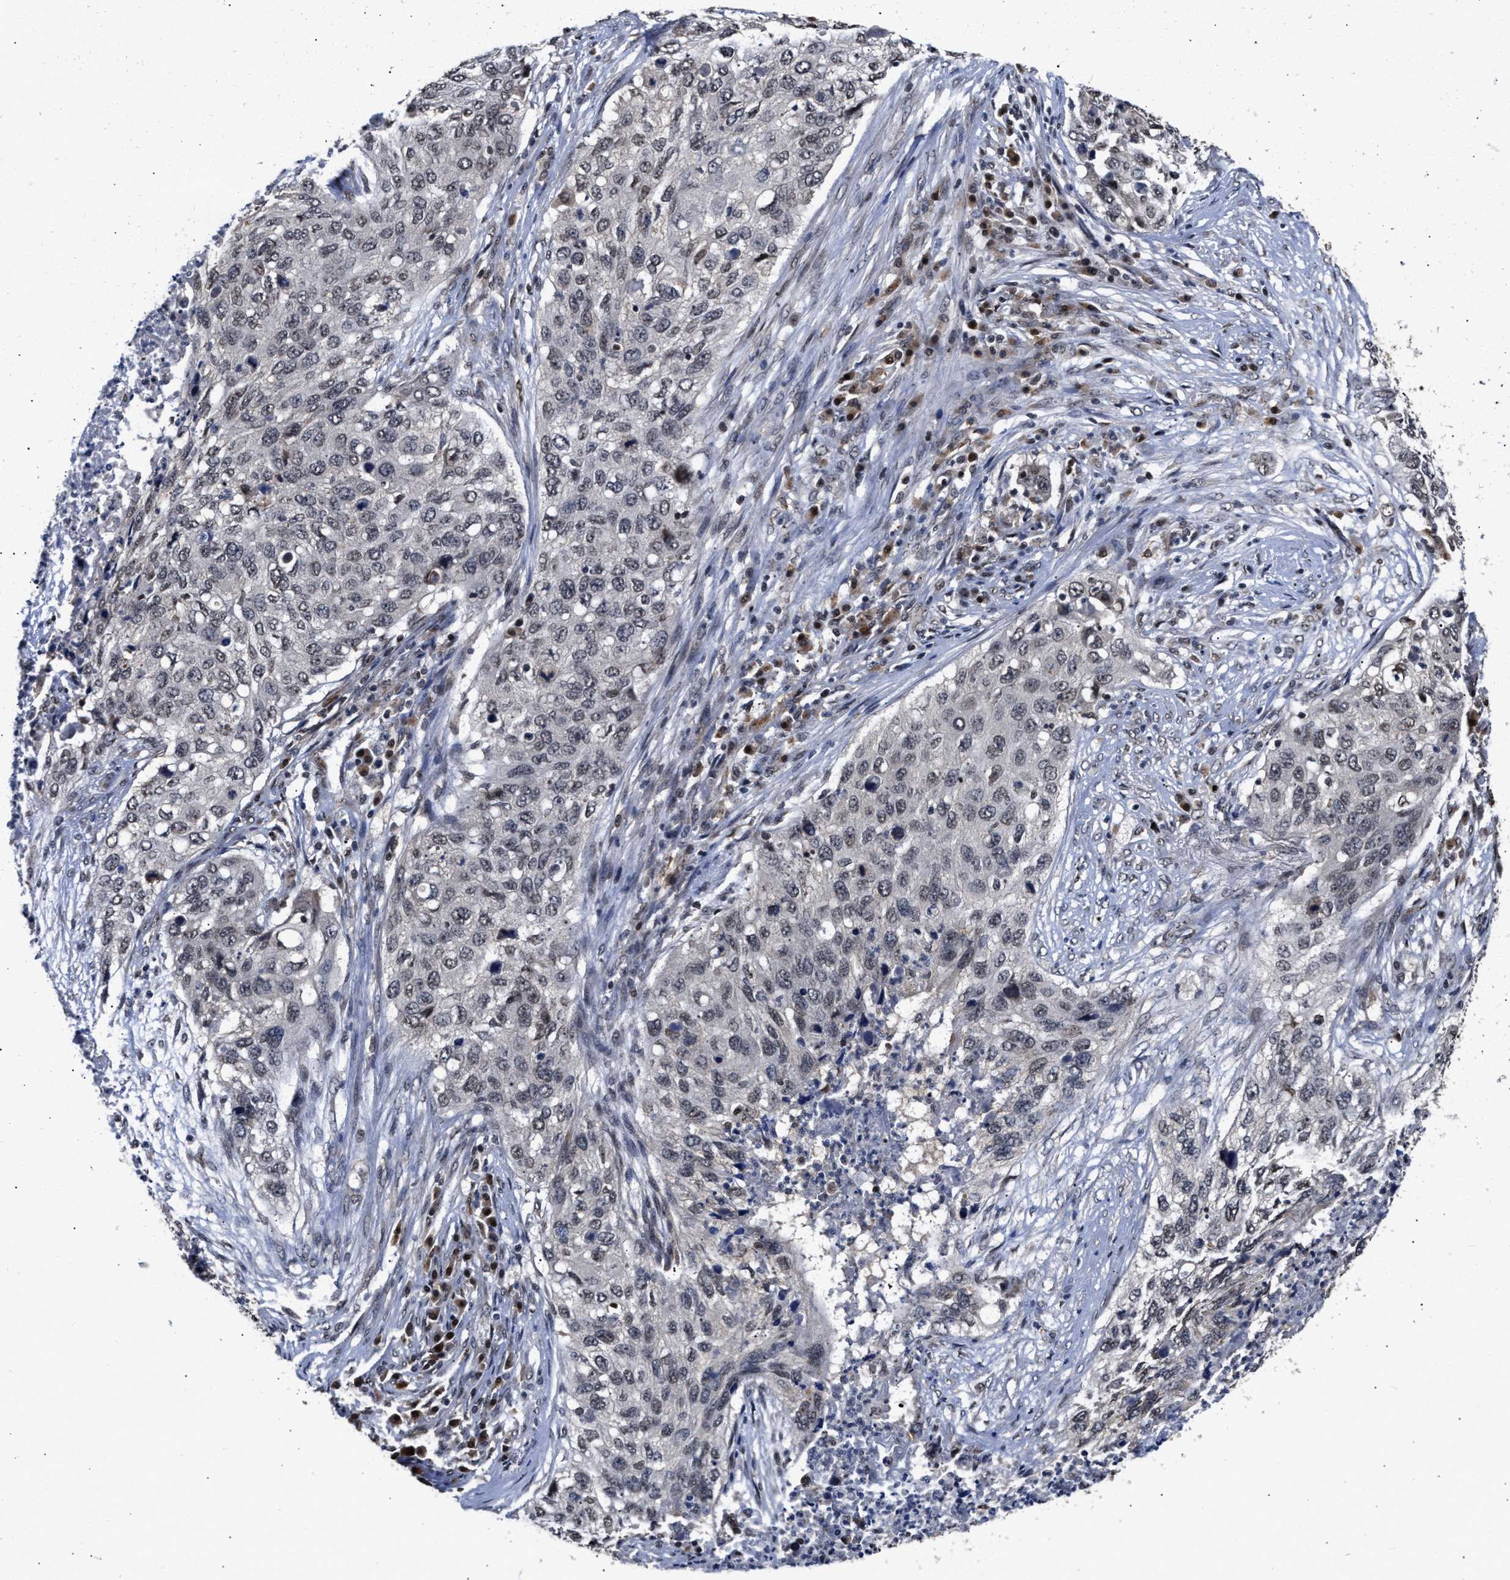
{"staining": {"intensity": "negative", "quantity": "none", "location": "none"}, "tissue": "lung cancer", "cell_type": "Tumor cells", "image_type": "cancer", "snomed": [{"axis": "morphology", "description": "Squamous cell carcinoma, NOS"}, {"axis": "topography", "description": "Lung"}], "caption": "Tumor cells are negative for brown protein staining in squamous cell carcinoma (lung).", "gene": "CLIP2", "patient": {"sex": "female", "age": 63}}